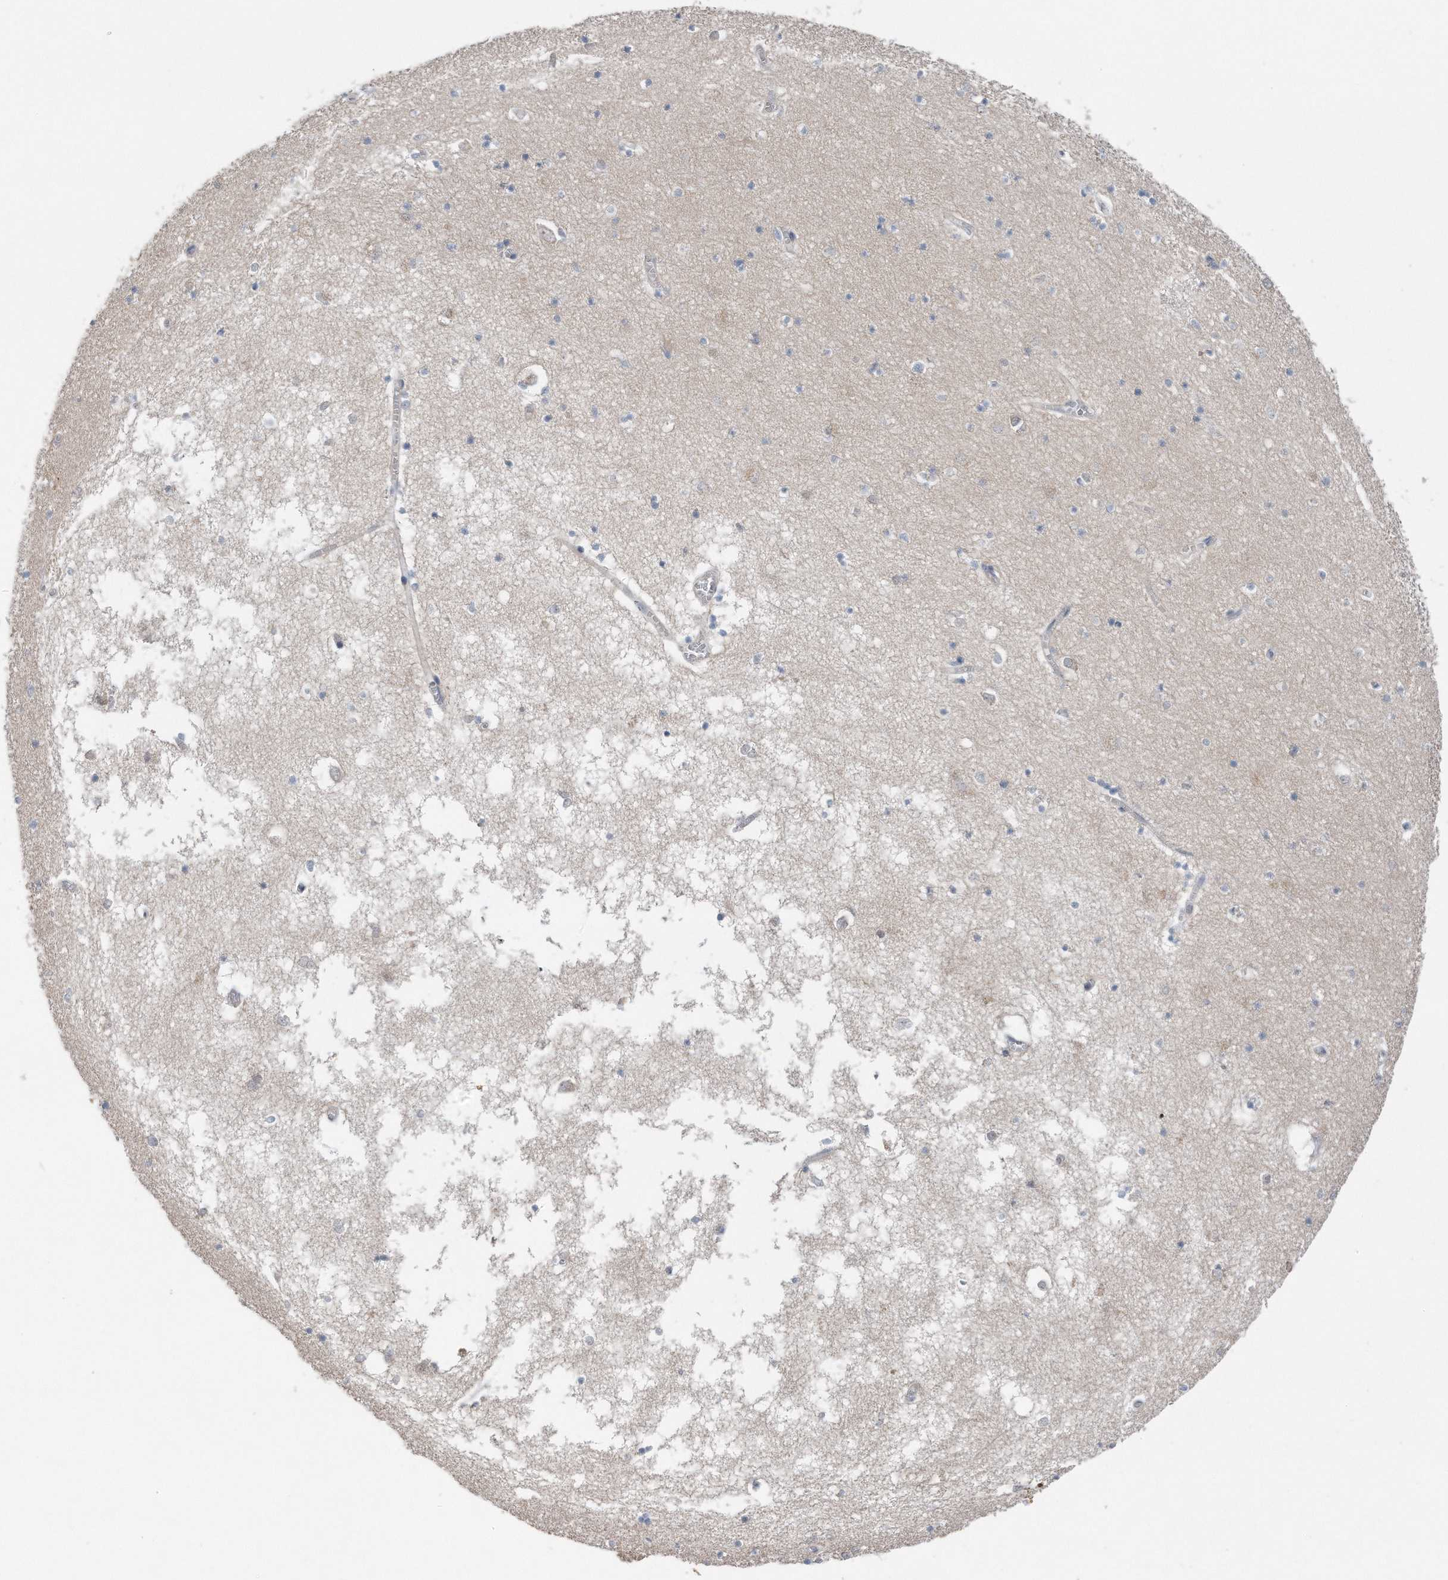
{"staining": {"intensity": "negative", "quantity": "none", "location": "none"}, "tissue": "hippocampus", "cell_type": "Glial cells", "image_type": "normal", "snomed": [{"axis": "morphology", "description": "Normal tissue, NOS"}, {"axis": "topography", "description": "Hippocampus"}], "caption": "DAB (3,3'-diaminobenzidine) immunohistochemical staining of benign human hippocampus exhibits no significant expression in glial cells.", "gene": "YRDC", "patient": {"sex": "male", "age": 70}}